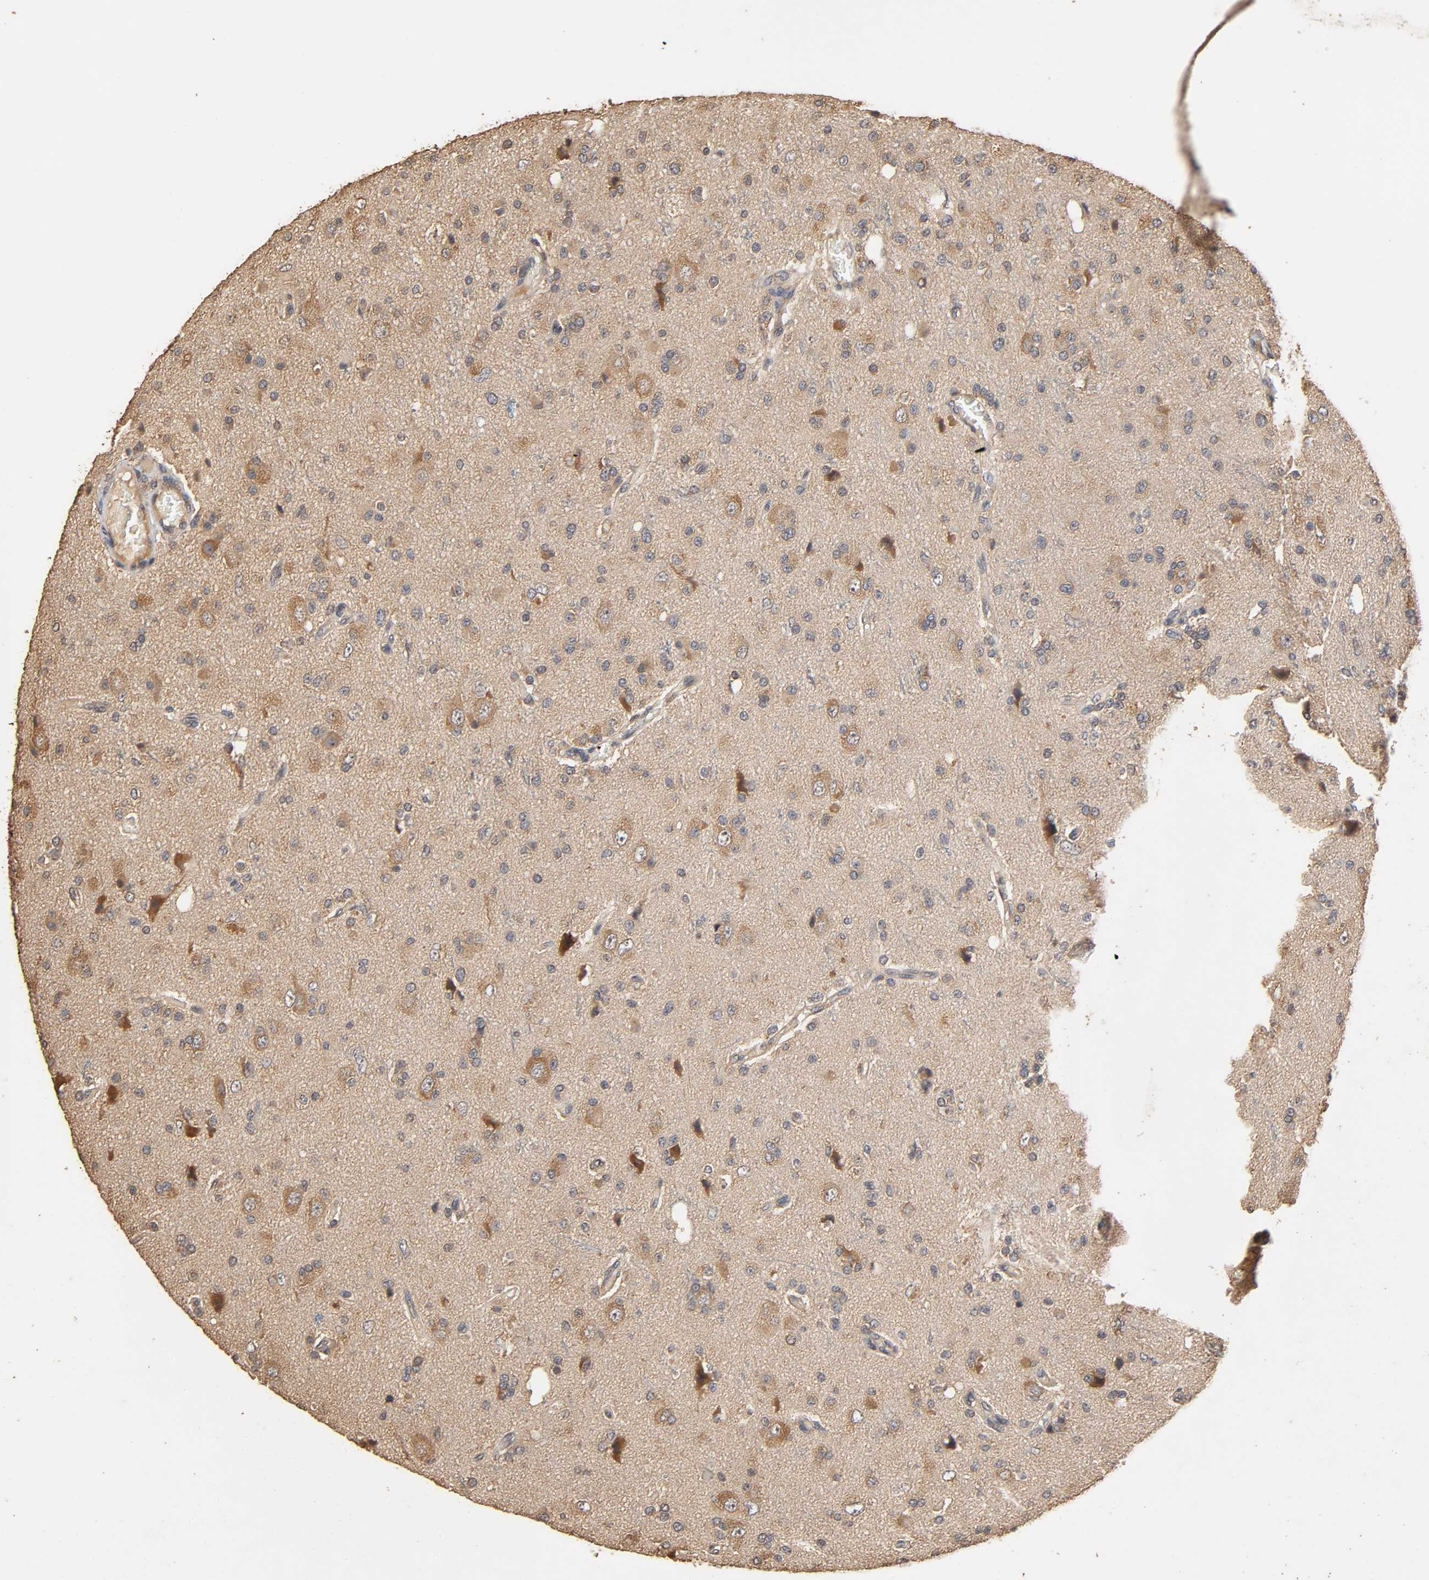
{"staining": {"intensity": "moderate", "quantity": "25%-75%", "location": "cytoplasmic/membranous"}, "tissue": "glioma", "cell_type": "Tumor cells", "image_type": "cancer", "snomed": [{"axis": "morphology", "description": "Glioma, malignant, High grade"}, {"axis": "topography", "description": "Brain"}], "caption": "This micrograph exhibits immunohistochemistry (IHC) staining of glioma, with medium moderate cytoplasmic/membranous positivity in about 25%-75% of tumor cells.", "gene": "ARHGEF7", "patient": {"sex": "male", "age": 47}}